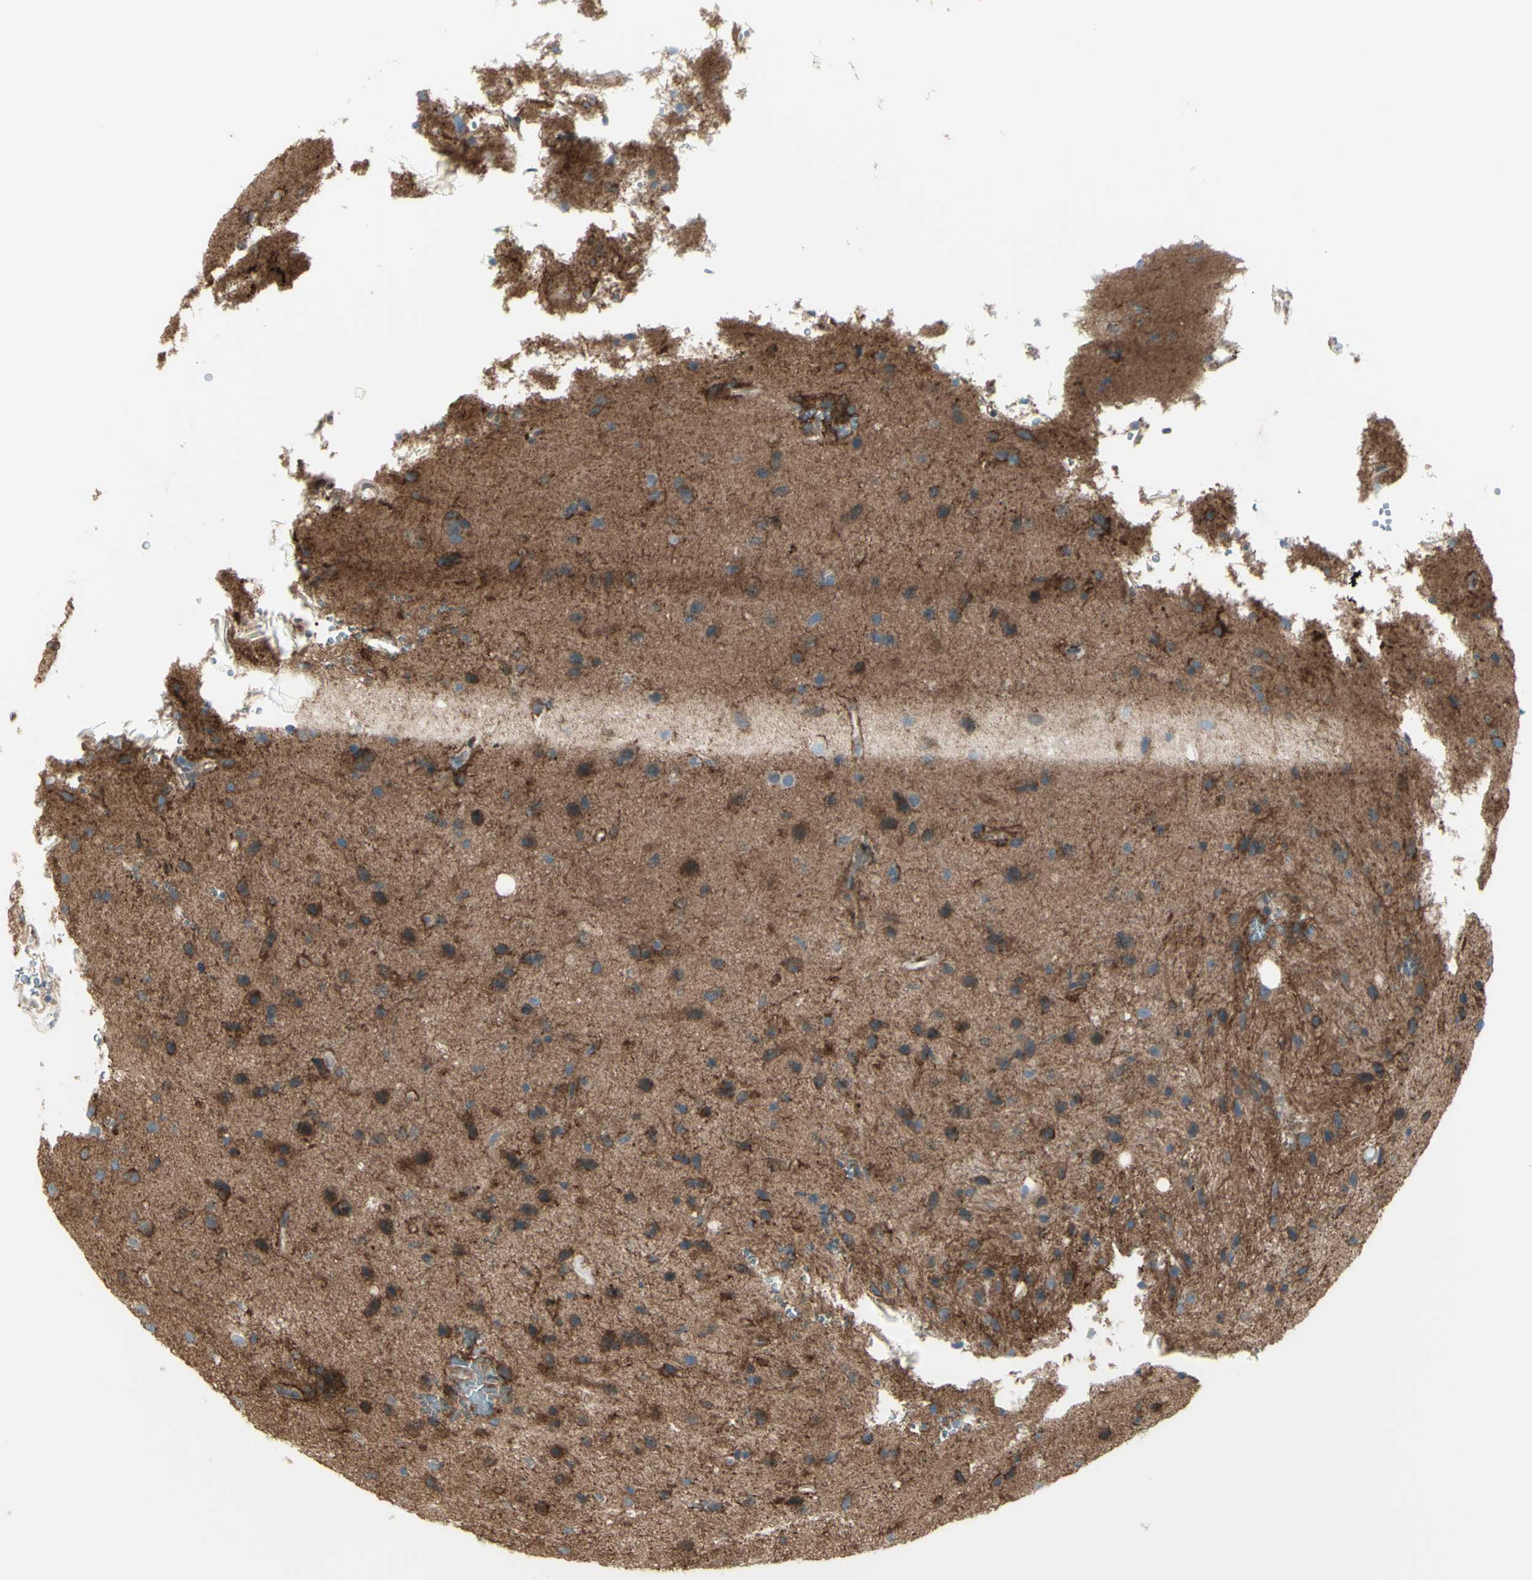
{"staining": {"intensity": "moderate", "quantity": "25%-75%", "location": "cytoplasmic/membranous"}, "tissue": "glioma", "cell_type": "Tumor cells", "image_type": "cancer", "snomed": [{"axis": "morphology", "description": "Glioma, malignant, Low grade"}, {"axis": "topography", "description": "Brain"}], "caption": "Malignant low-grade glioma tissue reveals moderate cytoplasmic/membranous staining in approximately 25%-75% of tumor cells", "gene": "NAXD", "patient": {"sex": "male", "age": 77}}